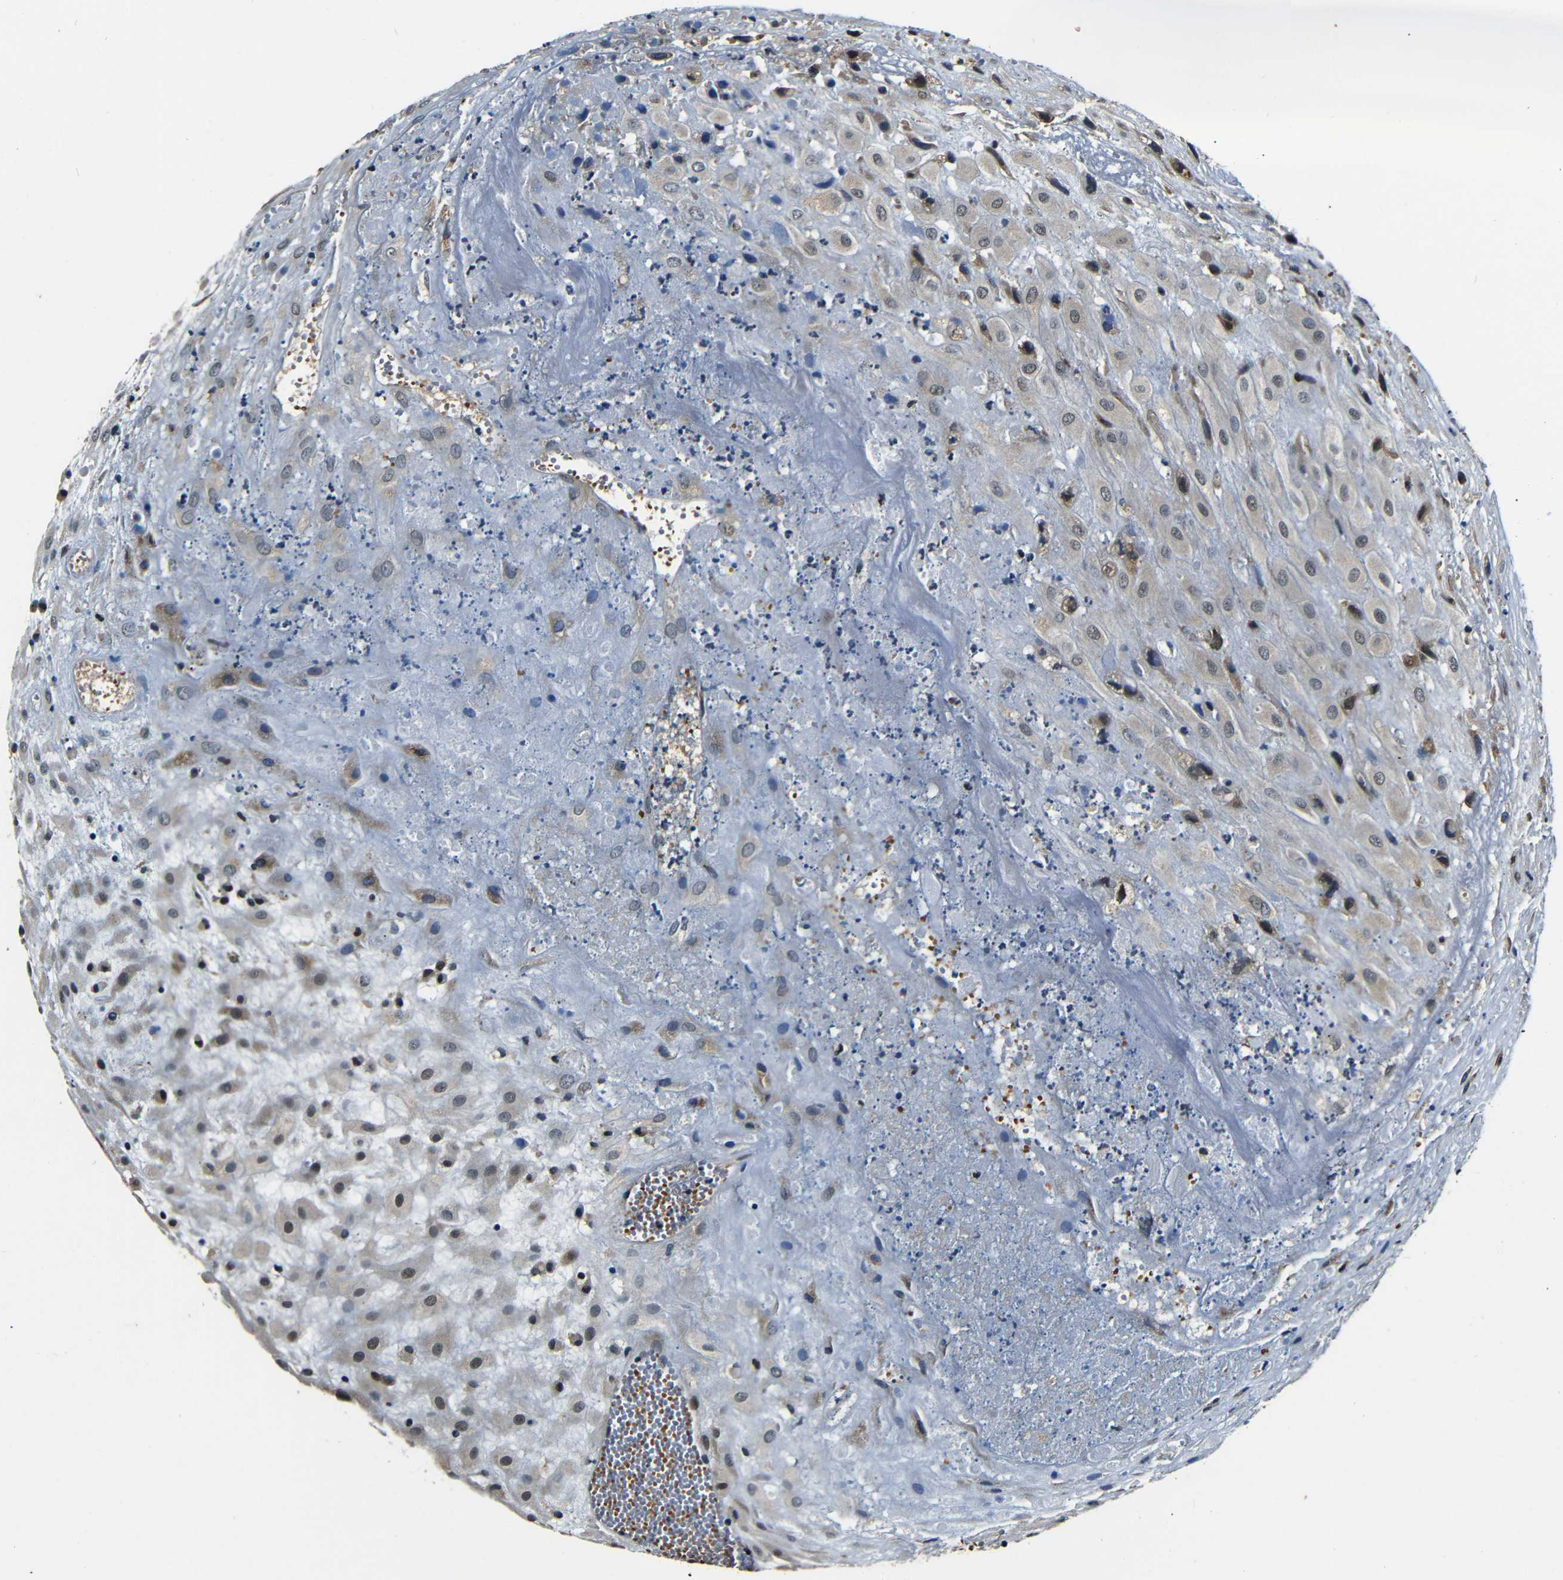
{"staining": {"intensity": "weak", "quantity": ">75%", "location": "cytoplasmic/membranous,nuclear"}, "tissue": "placenta", "cell_type": "Decidual cells", "image_type": "normal", "snomed": [{"axis": "morphology", "description": "Normal tissue, NOS"}, {"axis": "topography", "description": "Placenta"}], "caption": "This micrograph reveals immunohistochemistry staining of benign human placenta, with low weak cytoplasmic/membranous,nuclear positivity in approximately >75% of decidual cells.", "gene": "FOXD4L1", "patient": {"sex": "female", "age": 18}}